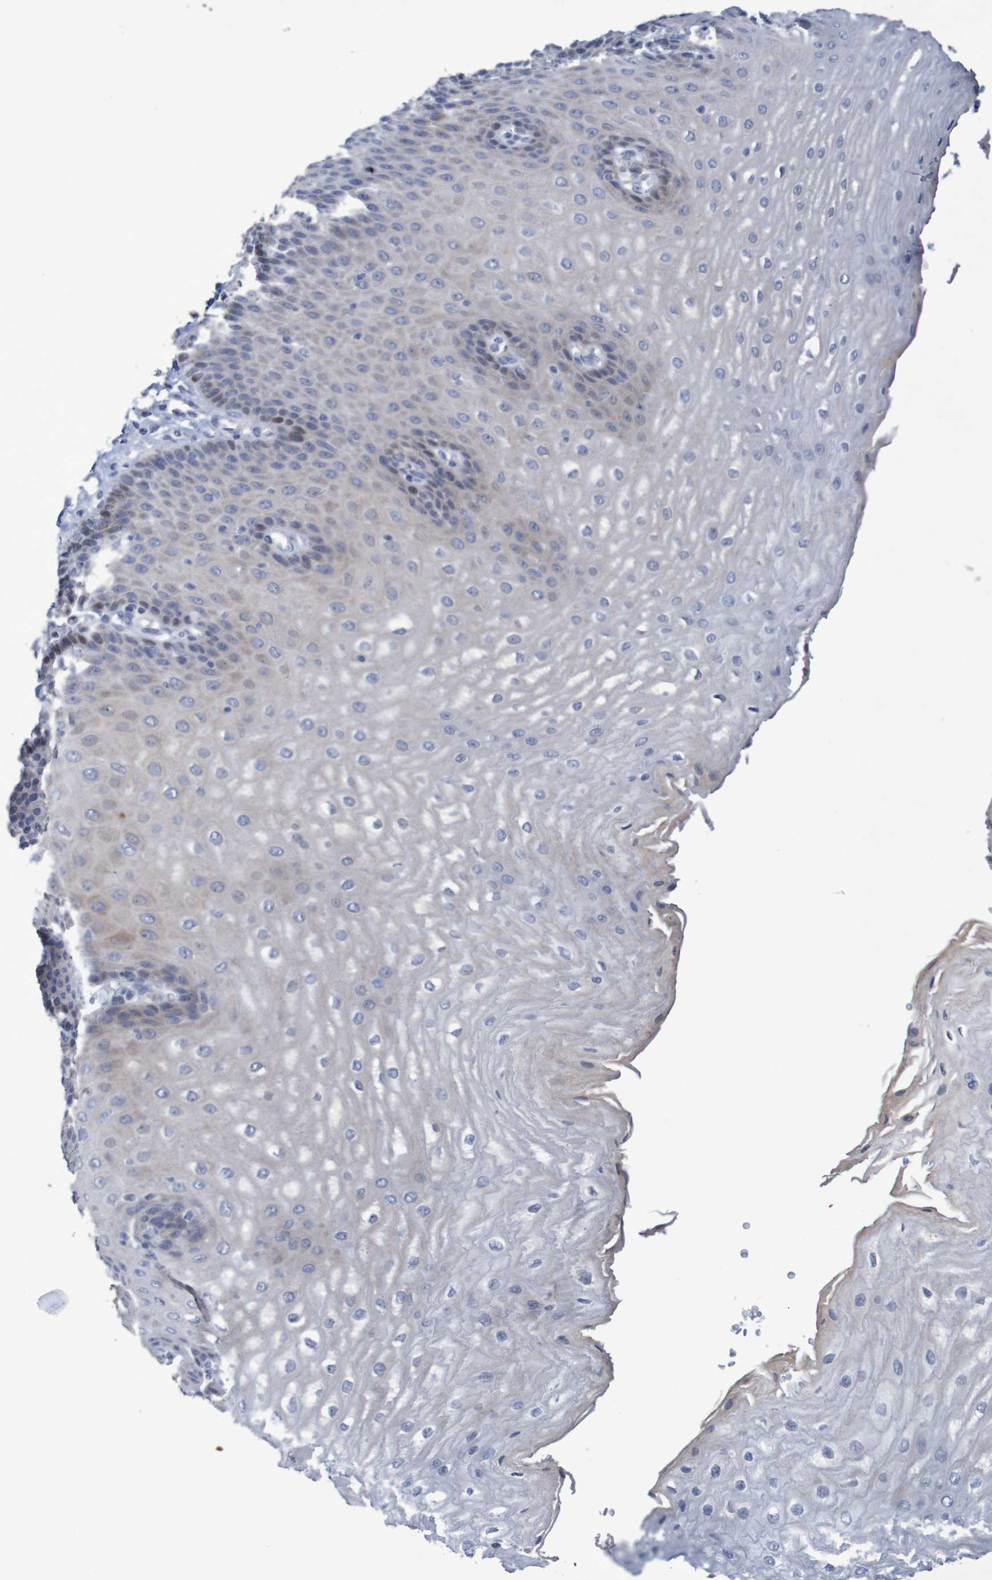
{"staining": {"intensity": "weak", "quantity": "<25%", "location": "cytoplasmic/membranous"}, "tissue": "esophagus", "cell_type": "Squamous epithelial cells", "image_type": "normal", "snomed": [{"axis": "morphology", "description": "Normal tissue, NOS"}, {"axis": "topography", "description": "Esophagus"}], "caption": "Human esophagus stained for a protein using immunohistochemistry displays no positivity in squamous epithelial cells.", "gene": "FBP1", "patient": {"sex": "male", "age": 54}}